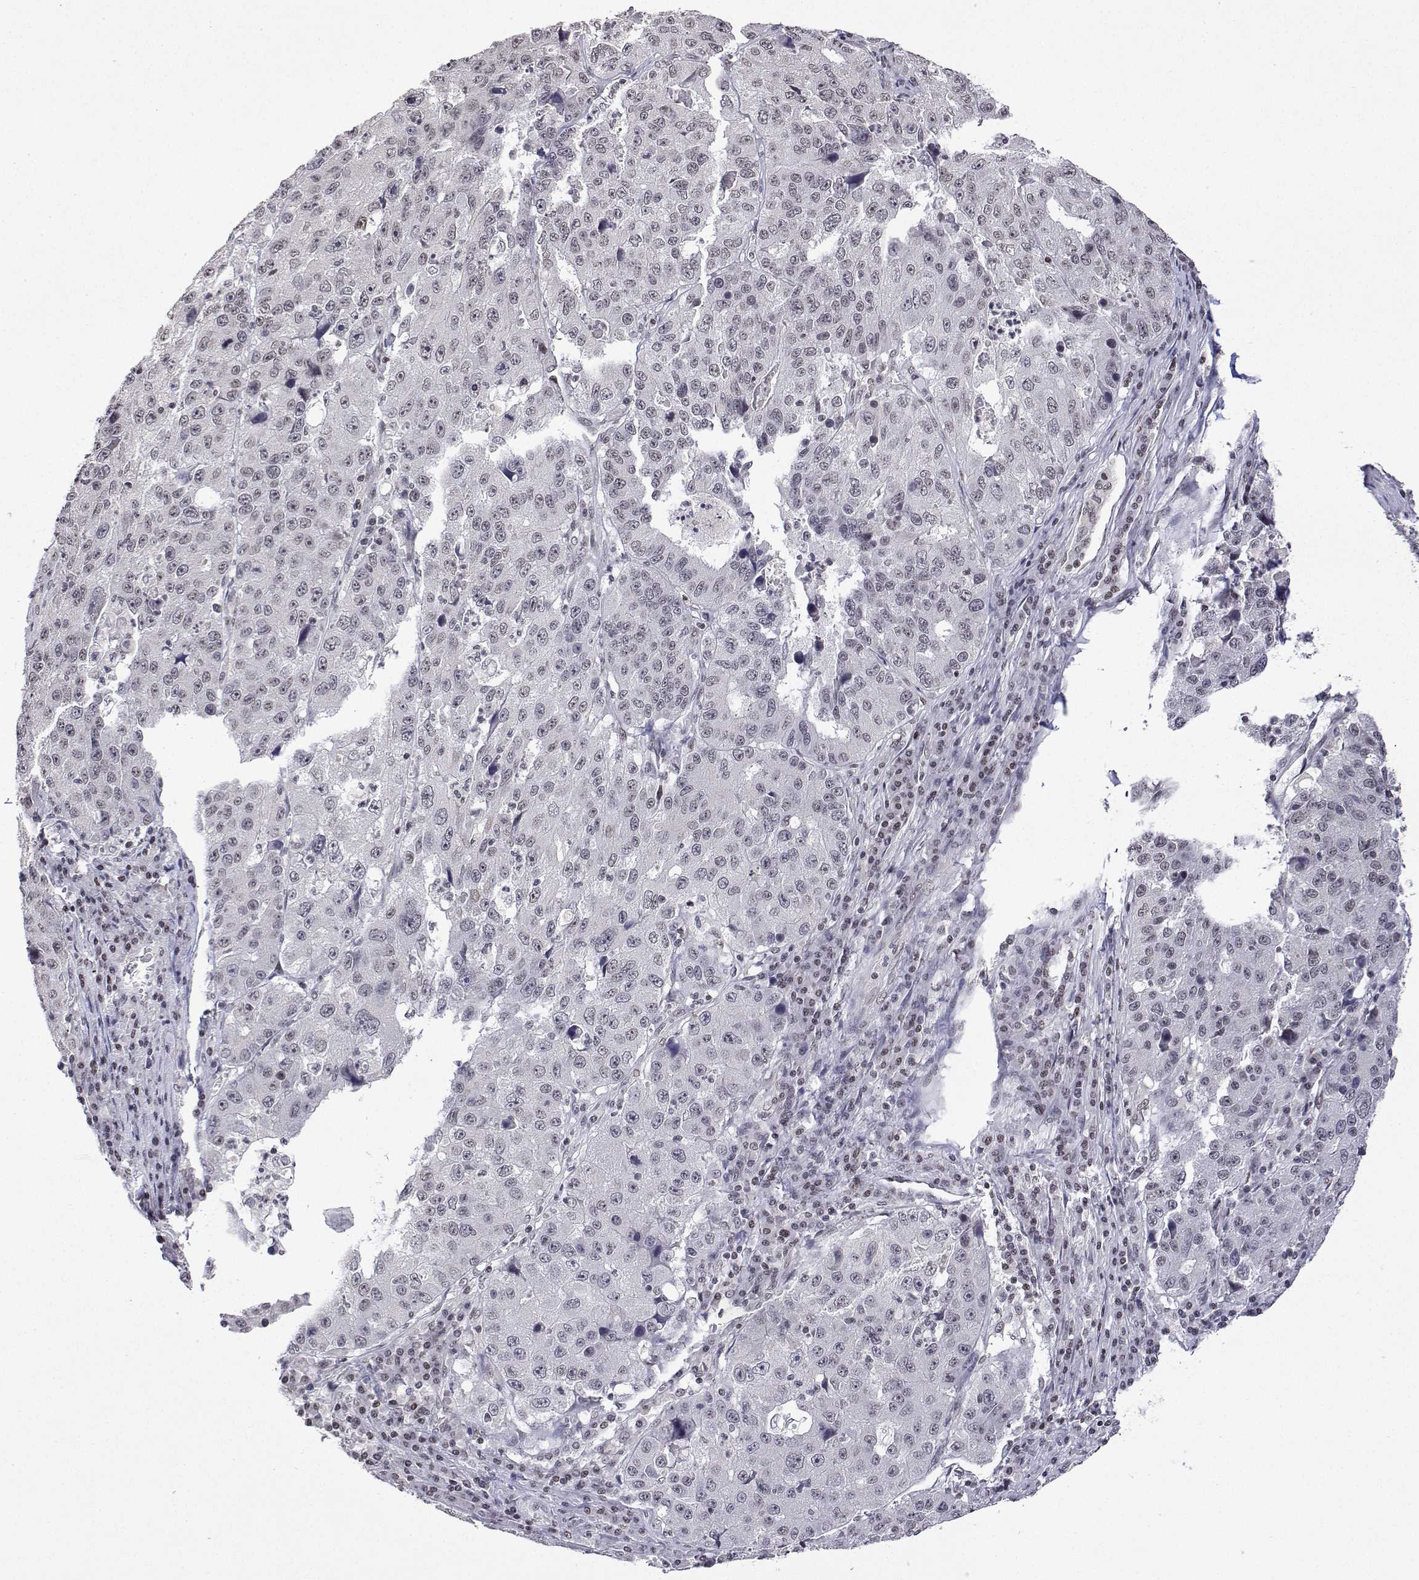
{"staining": {"intensity": "negative", "quantity": "none", "location": "none"}, "tissue": "stomach cancer", "cell_type": "Tumor cells", "image_type": "cancer", "snomed": [{"axis": "morphology", "description": "Adenocarcinoma, NOS"}, {"axis": "topography", "description": "Stomach"}], "caption": "Tumor cells show no significant protein positivity in stomach cancer.", "gene": "XPC", "patient": {"sex": "male", "age": 71}}